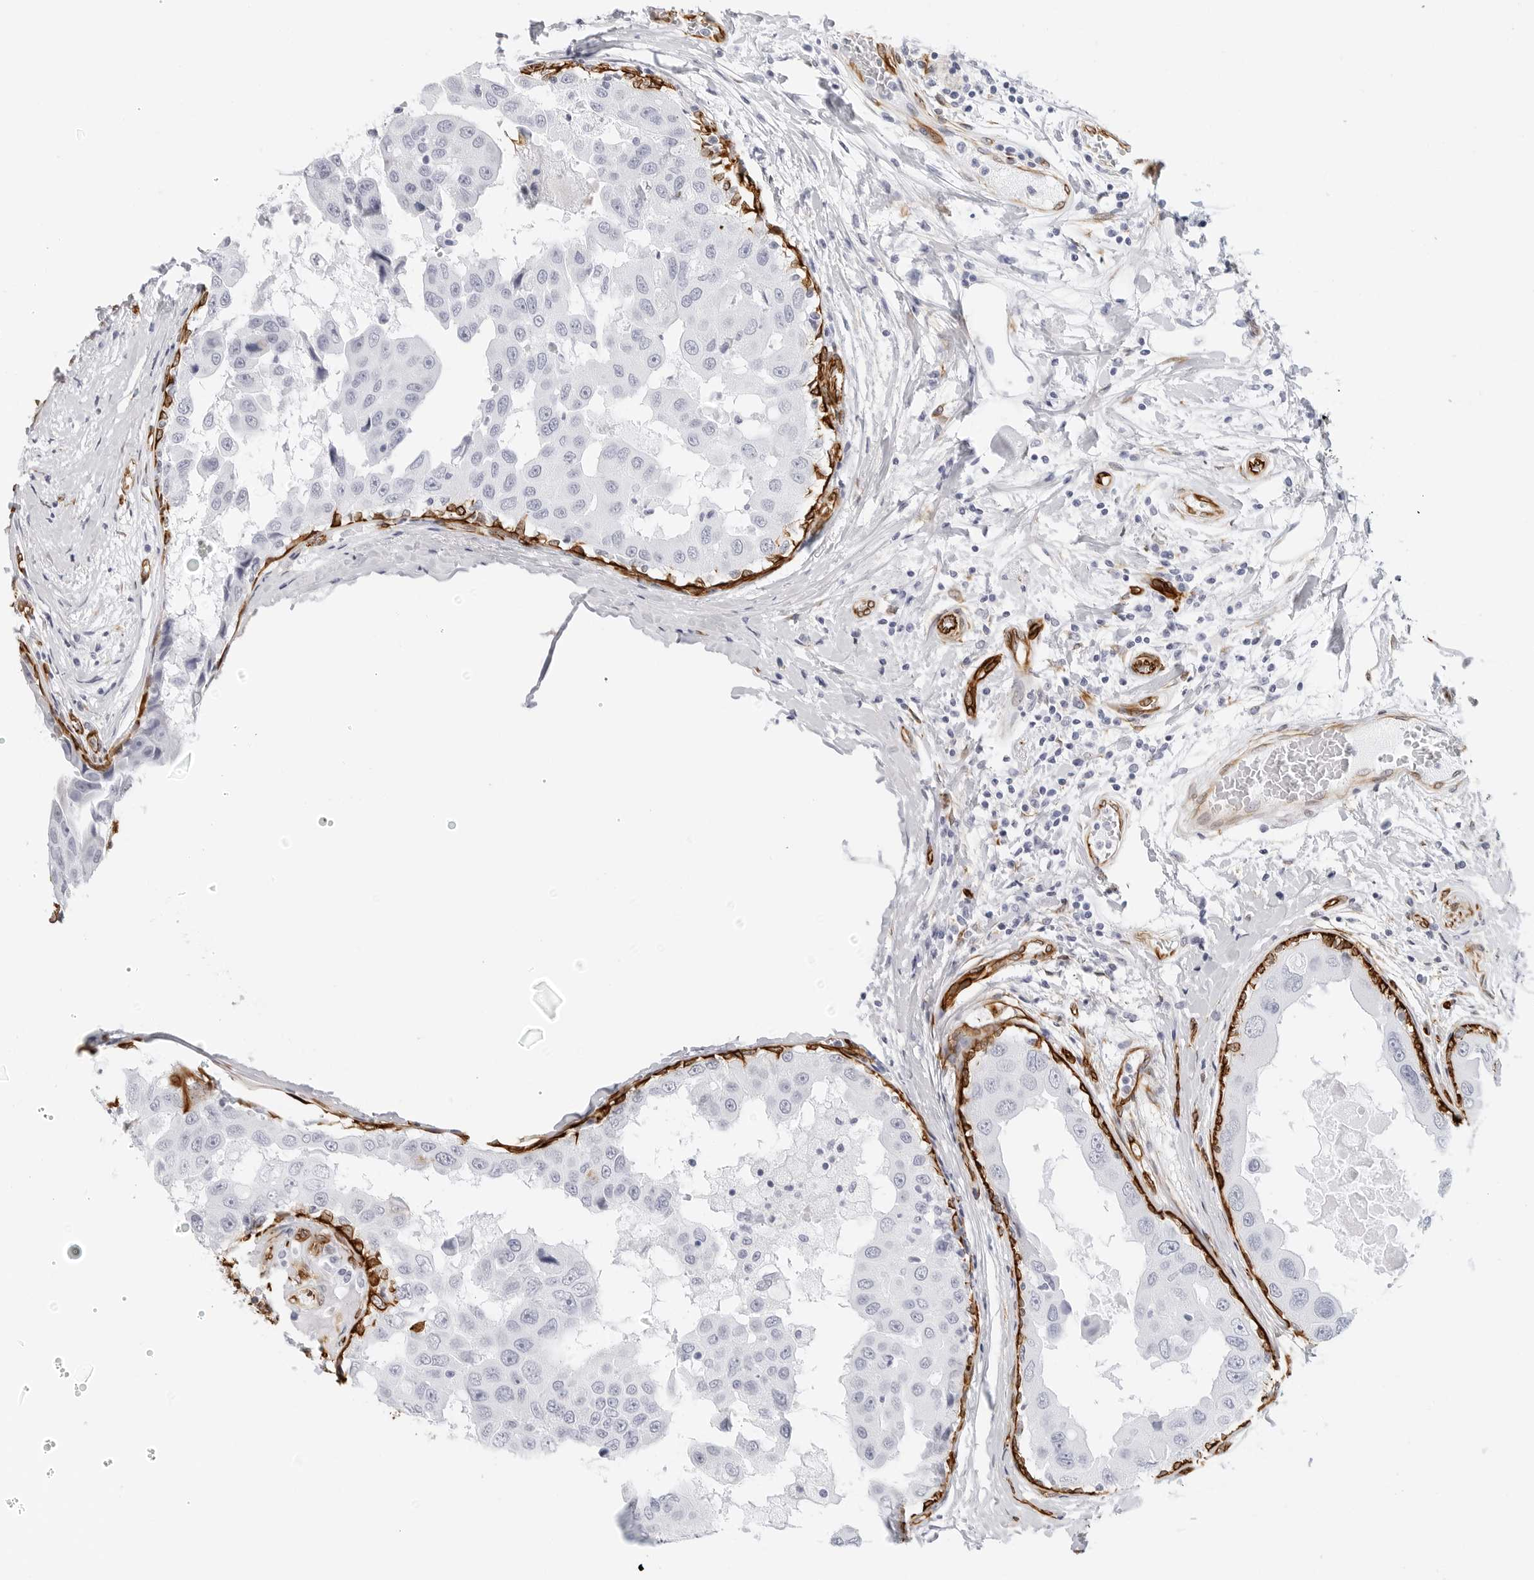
{"staining": {"intensity": "negative", "quantity": "none", "location": "none"}, "tissue": "breast cancer", "cell_type": "Tumor cells", "image_type": "cancer", "snomed": [{"axis": "morphology", "description": "Duct carcinoma"}, {"axis": "topography", "description": "Breast"}], "caption": "Image shows no protein positivity in tumor cells of invasive ductal carcinoma (breast) tissue.", "gene": "NES", "patient": {"sex": "female", "age": 27}}